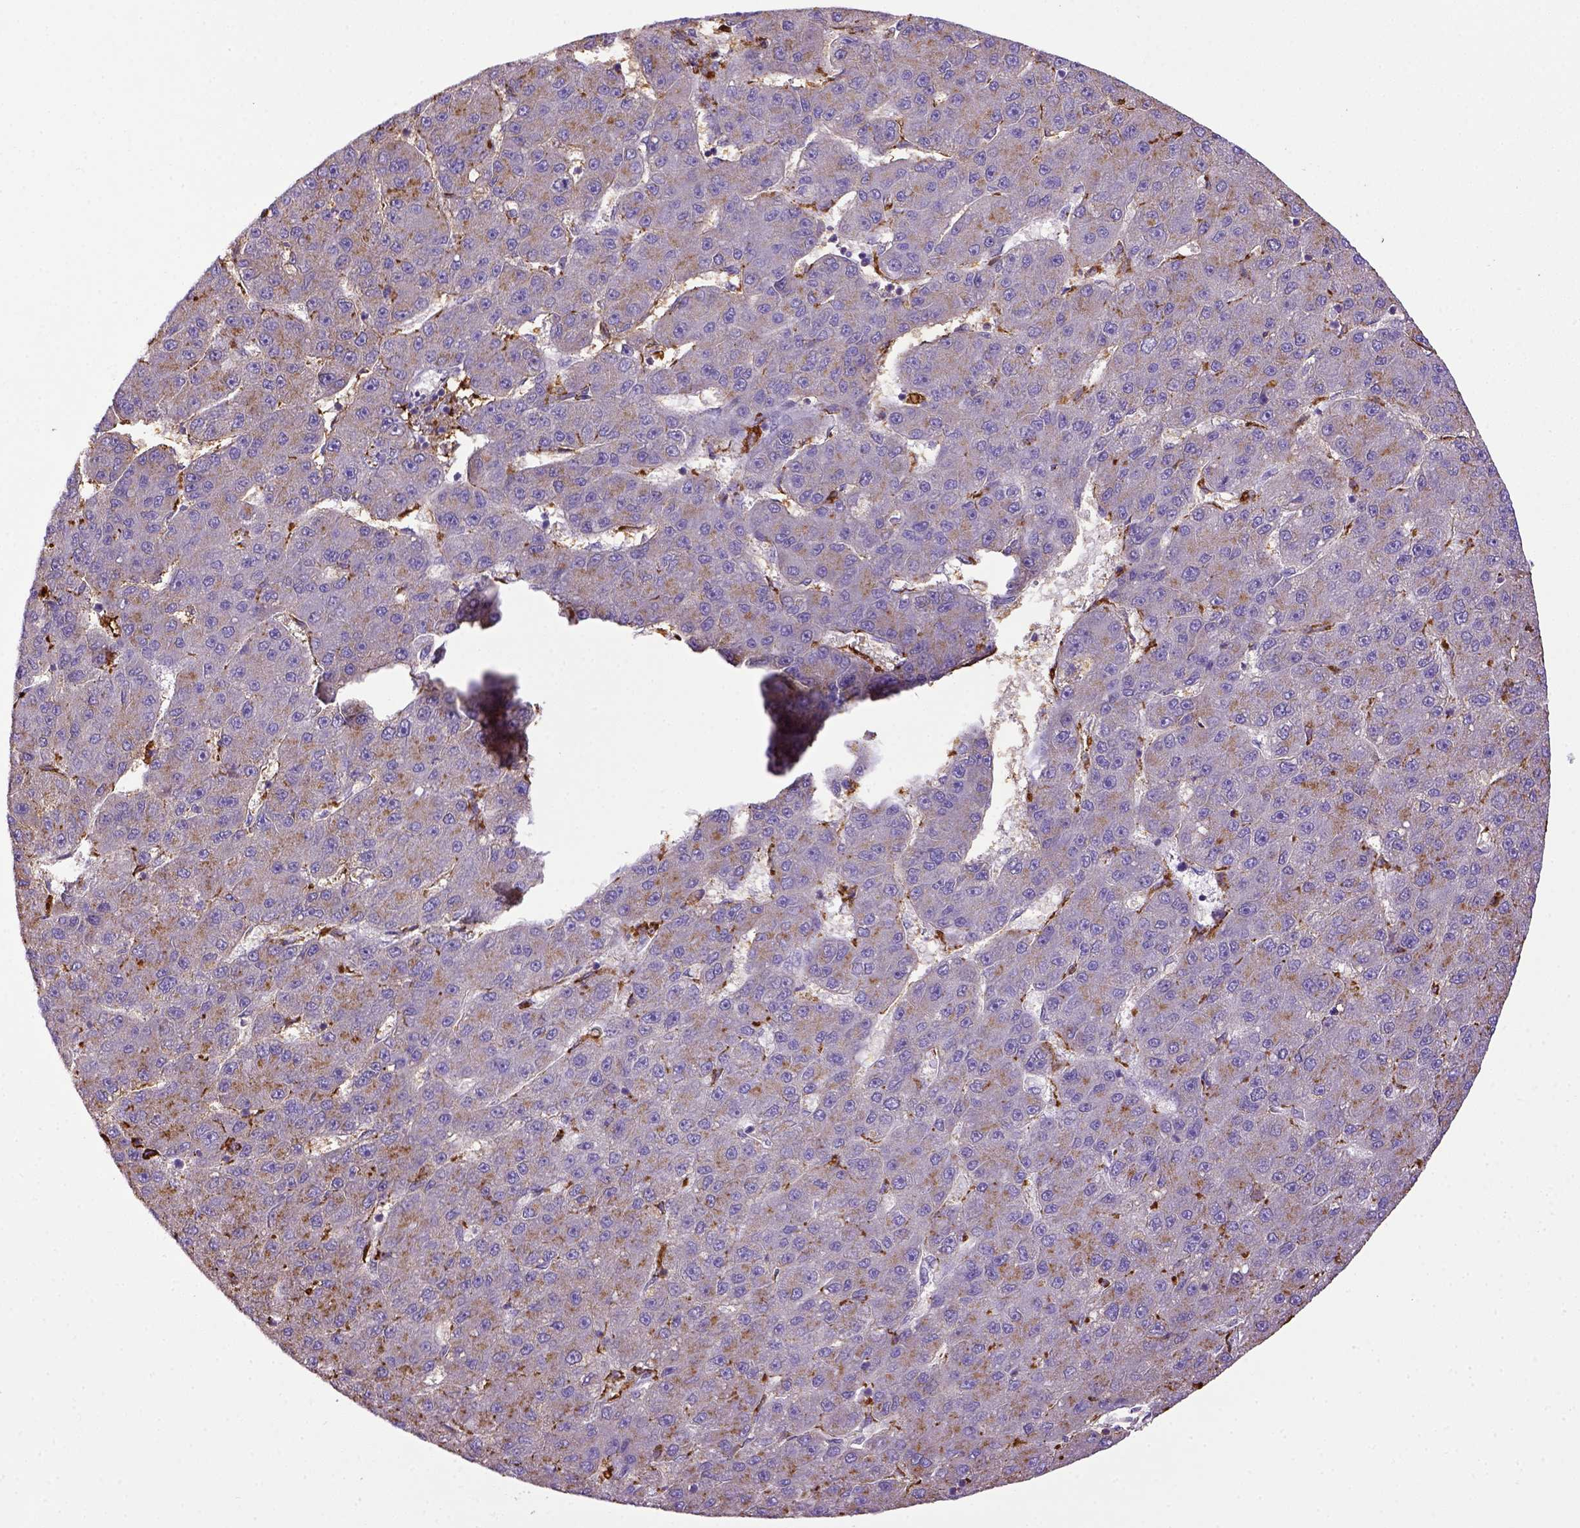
{"staining": {"intensity": "negative", "quantity": "none", "location": "none"}, "tissue": "liver cancer", "cell_type": "Tumor cells", "image_type": "cancer", "snomed": [{"axis": "morphology", "description": "Carcinoma, Hepatocellular, NOS"}, {"axis": "topography", "description": "Liver"}], "caption": "High power microscopy photomicrograph of an immunohistochemistry image of liver cancer (hepatocellular carcinoma), revealing no significant expression in tumor cells.", "gene": "CD68", "patient": {"sex": "male", "age": 67}}